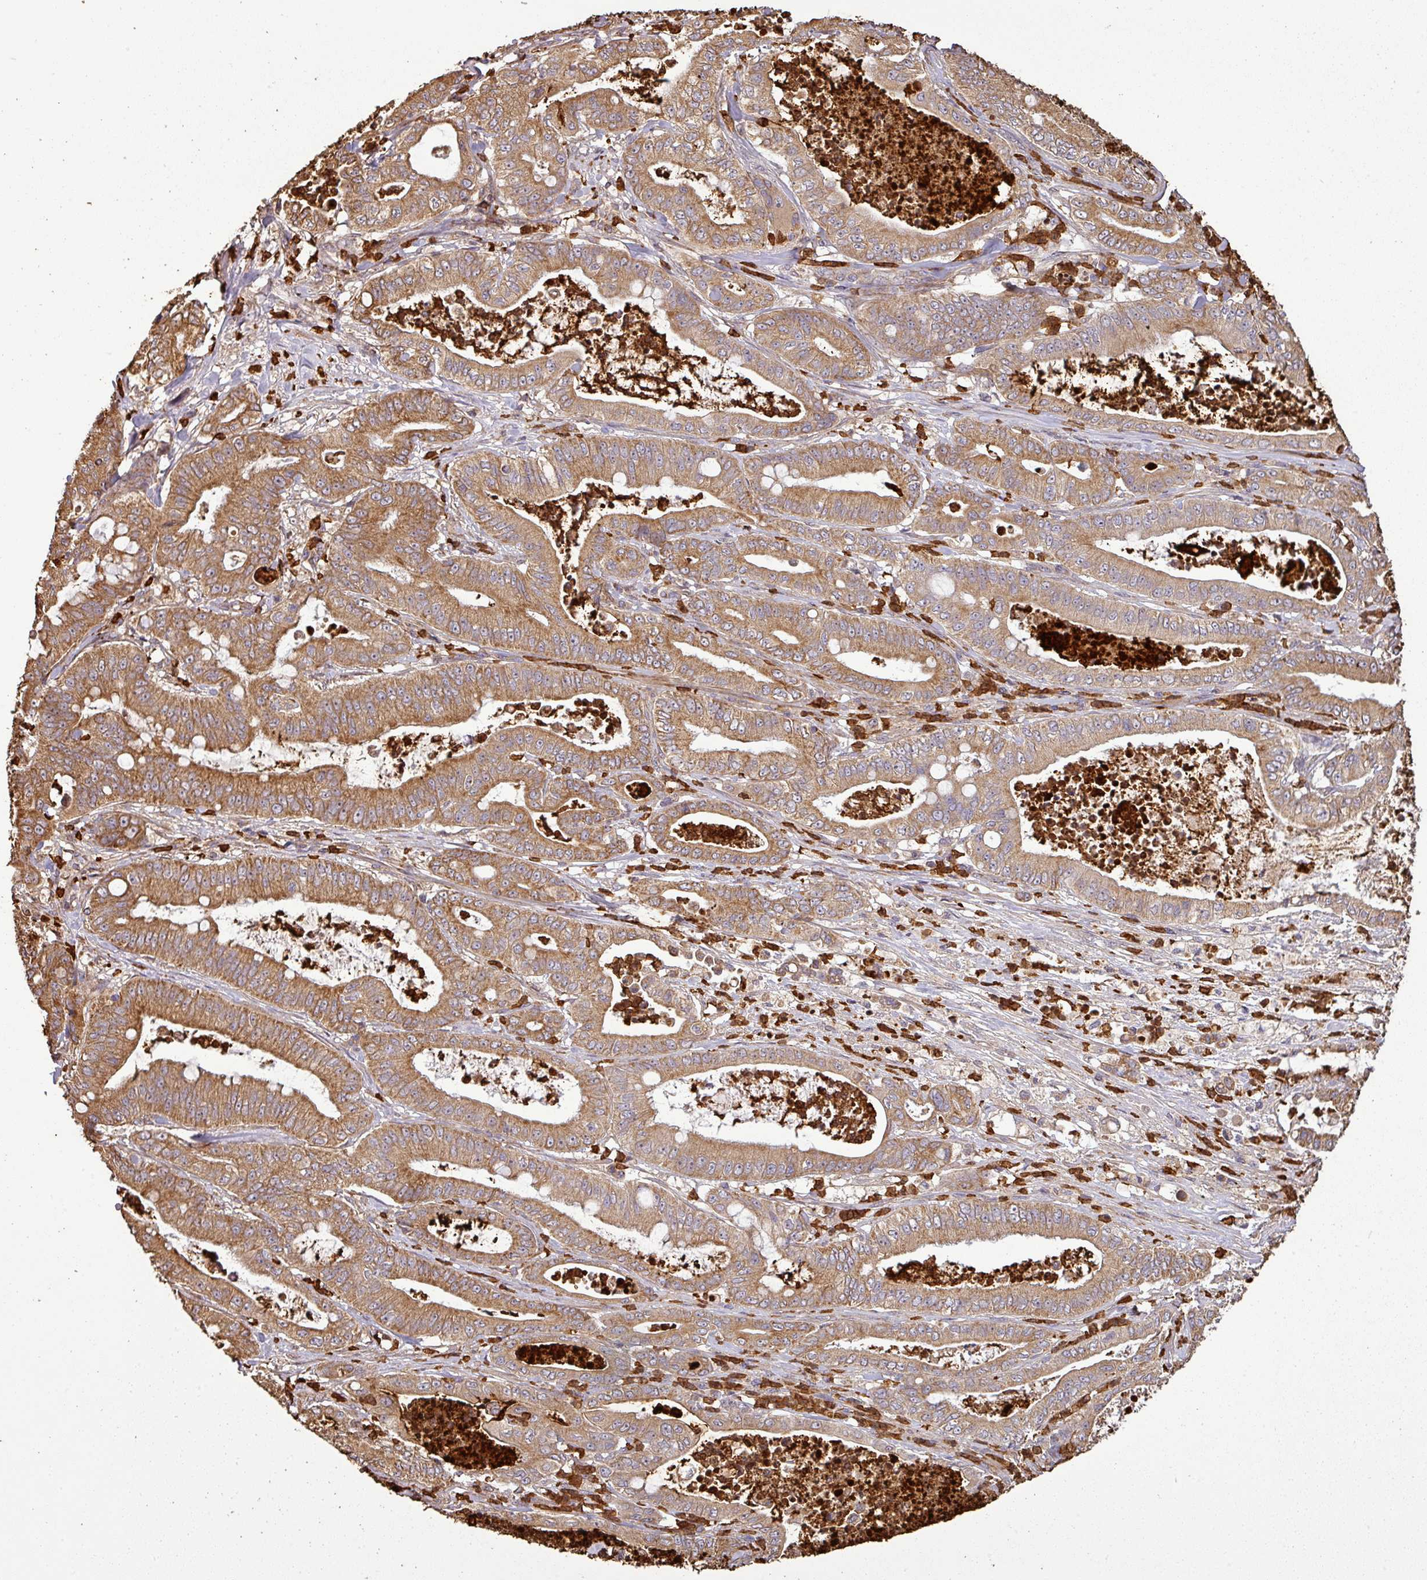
{"staining": {"intensity": "moderate", "quantity": ">75%", "location": "cytoplasmic/membranous"}, "tissue": "pancreatic cancer", "cell_type": "Tumor cells", "image_type": "cancer", "snomed": [{"axis": "morphology", "description": "Adenocarcinoma, NOS"}, {"axis": "topography", "description": "Pancreas"}], "caption": "Moderate cytoplasmic/membranous expression is appreciated in about >75% of tumor cells in pancreatic cancer.", "gene": "PLEKHM1", "patient": {"sex": "male", "age": 71}}